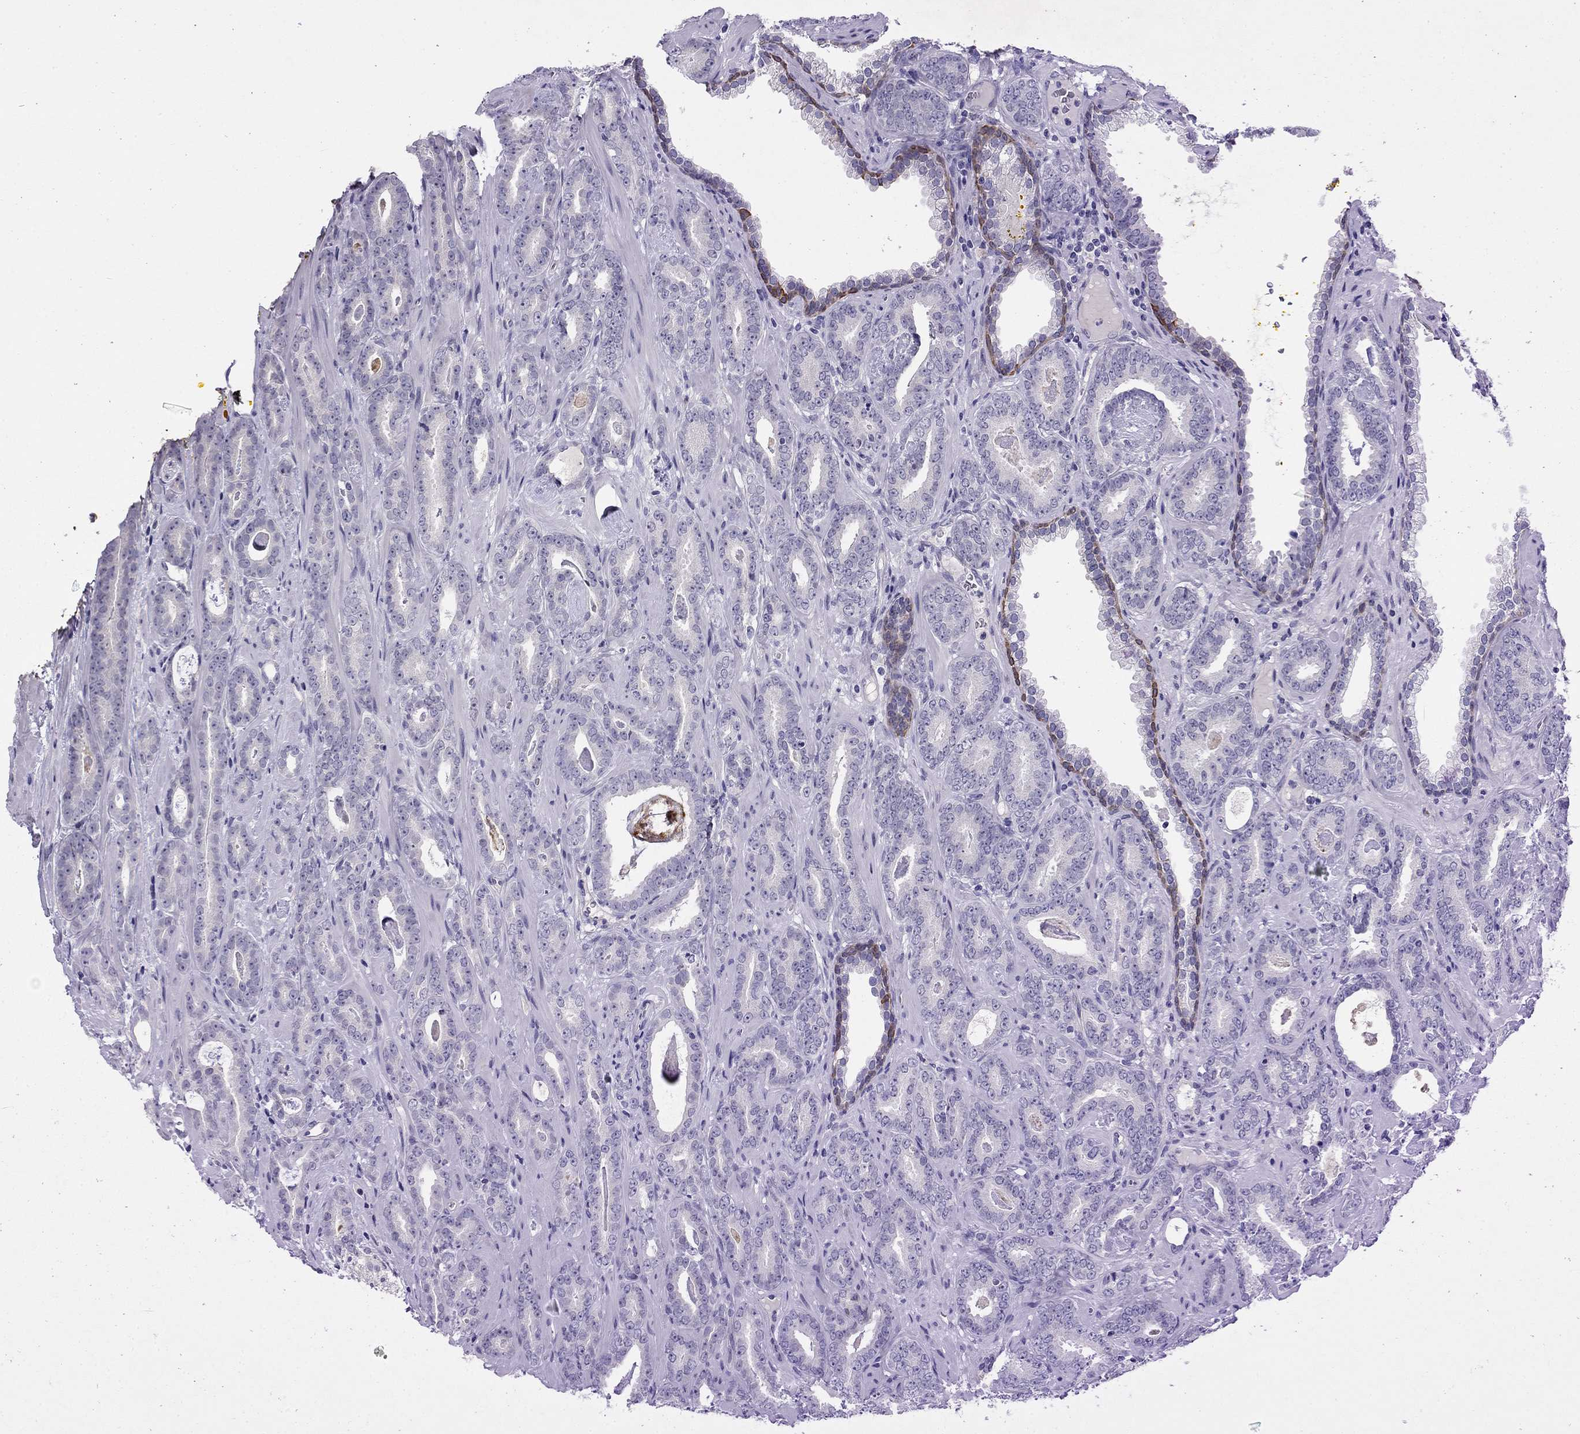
{"staining": {"intensity": "negative", "quantity": "none", "location": "none"}, "tissue": "prostate cancer", "cell_type": "Tumor cells", "image_type": "cancer", "snomed": [{"axis": "morphology", "description": "Adenocarcinoma, Medium grade"}, {"axis": "topography", "description": "Prostate and seminal vesicle, NOS"}, {"axis": "topography", "description": "Prostate"}], "caption": "Human medium-grade adenocarcinoma (prostate) stained for a protein using immunohistochemistry (IHC) demonstrates no expression in tumor cells.", "gene": "CAPNS2", "patient": {"sex": "male", "age": 54}}